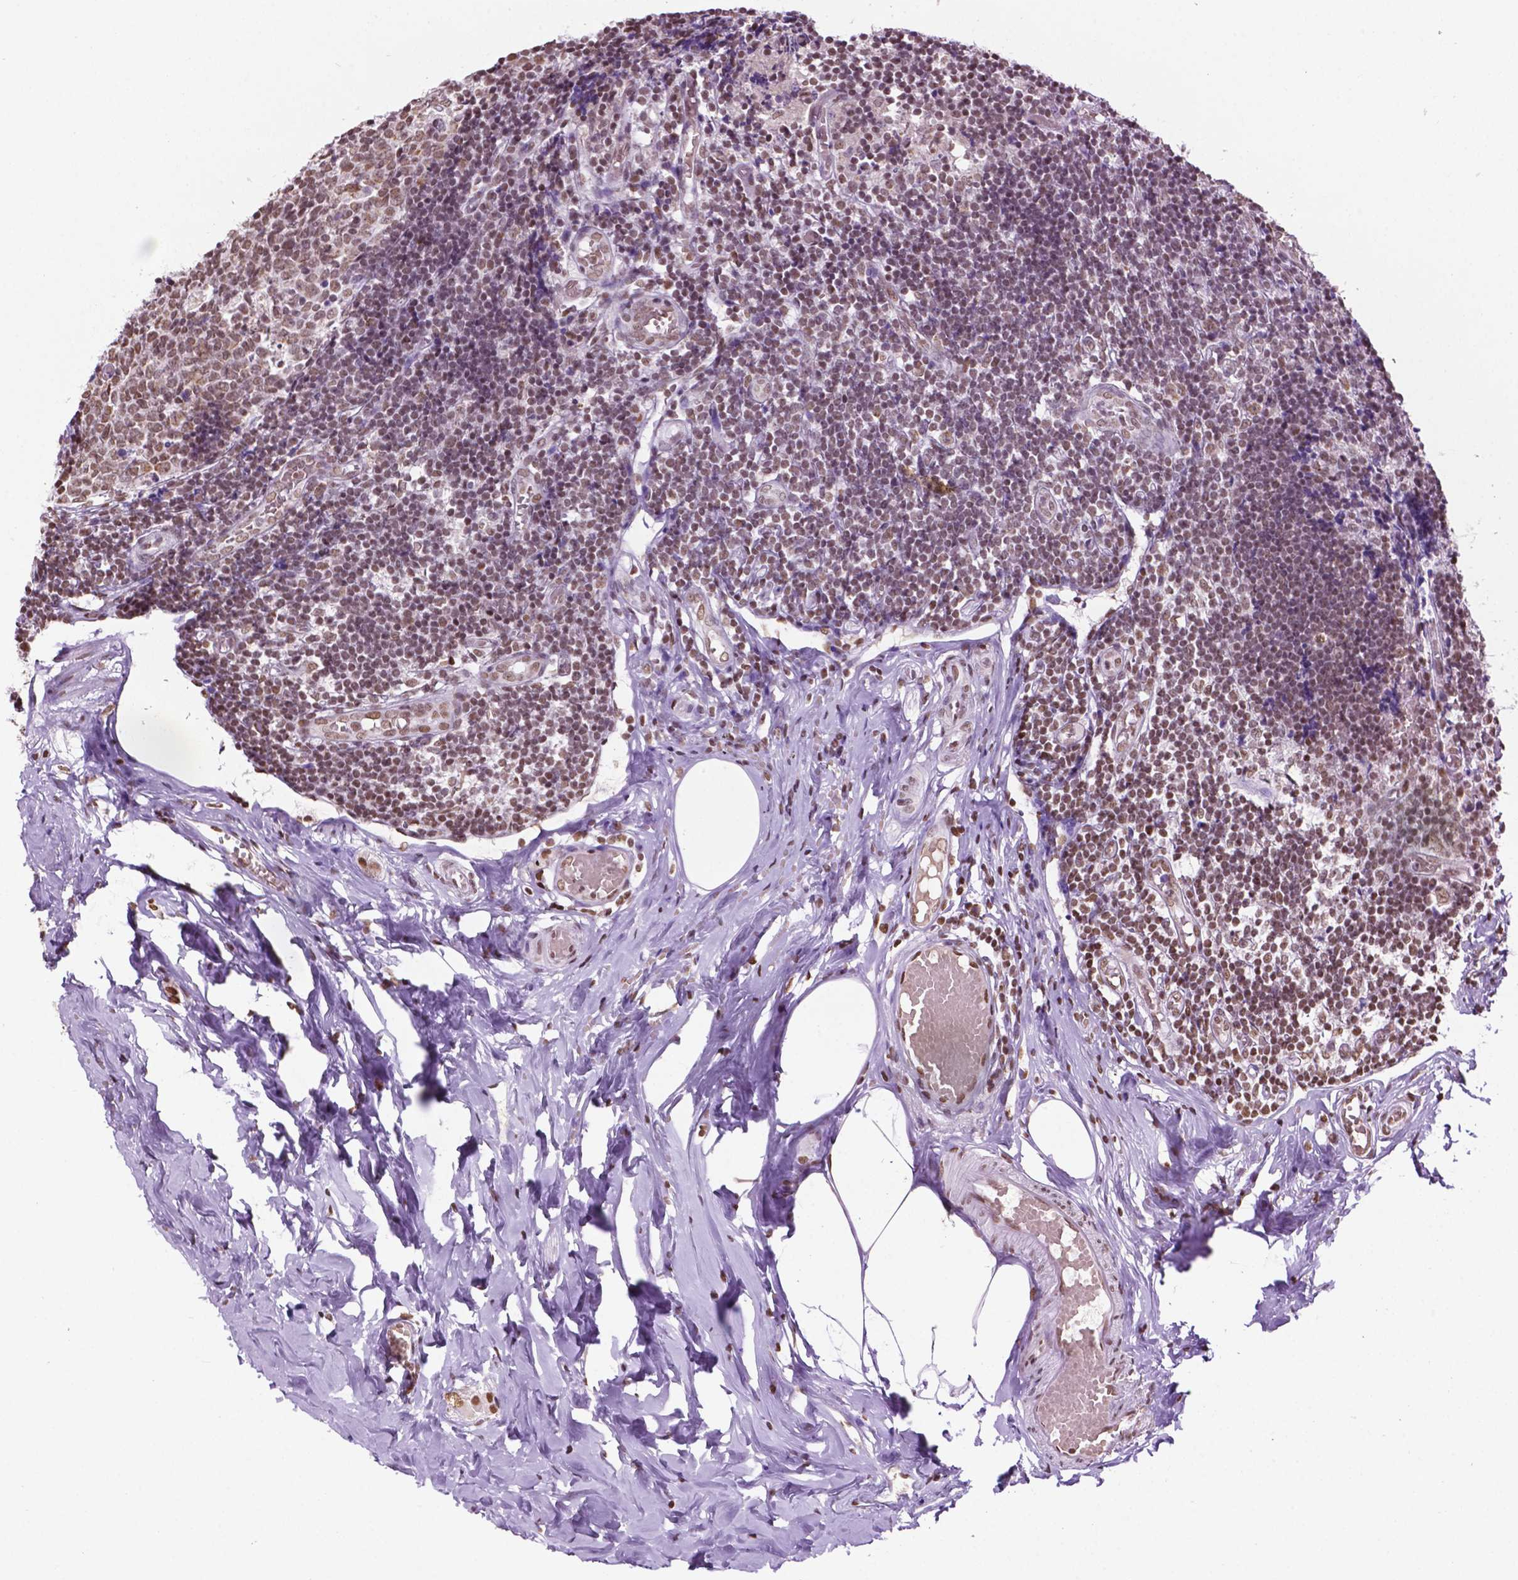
{"staining": {"intensity": "moderate", "quantity": ">75%", "location": "nuclear"}, "tissue": "appendix", "cell_type": "Glandular cells", "image_type": "normal", "snomed": [{"axis": "morphology", "description": "Normal tissue, NOS"}, {"axis": "topography", "description": "Appendix"}], "caption": "Glandular cells display medium levels of moderate nuclear positivity in approximately >75% of cells in unremarkable human appendix. (DAB (3,3'-diaminobenzidine) = brown stain, brightfield microscopy at high magnification).", "gene": "COL23A1", "patient": {"sex": "female", "age": 32}}